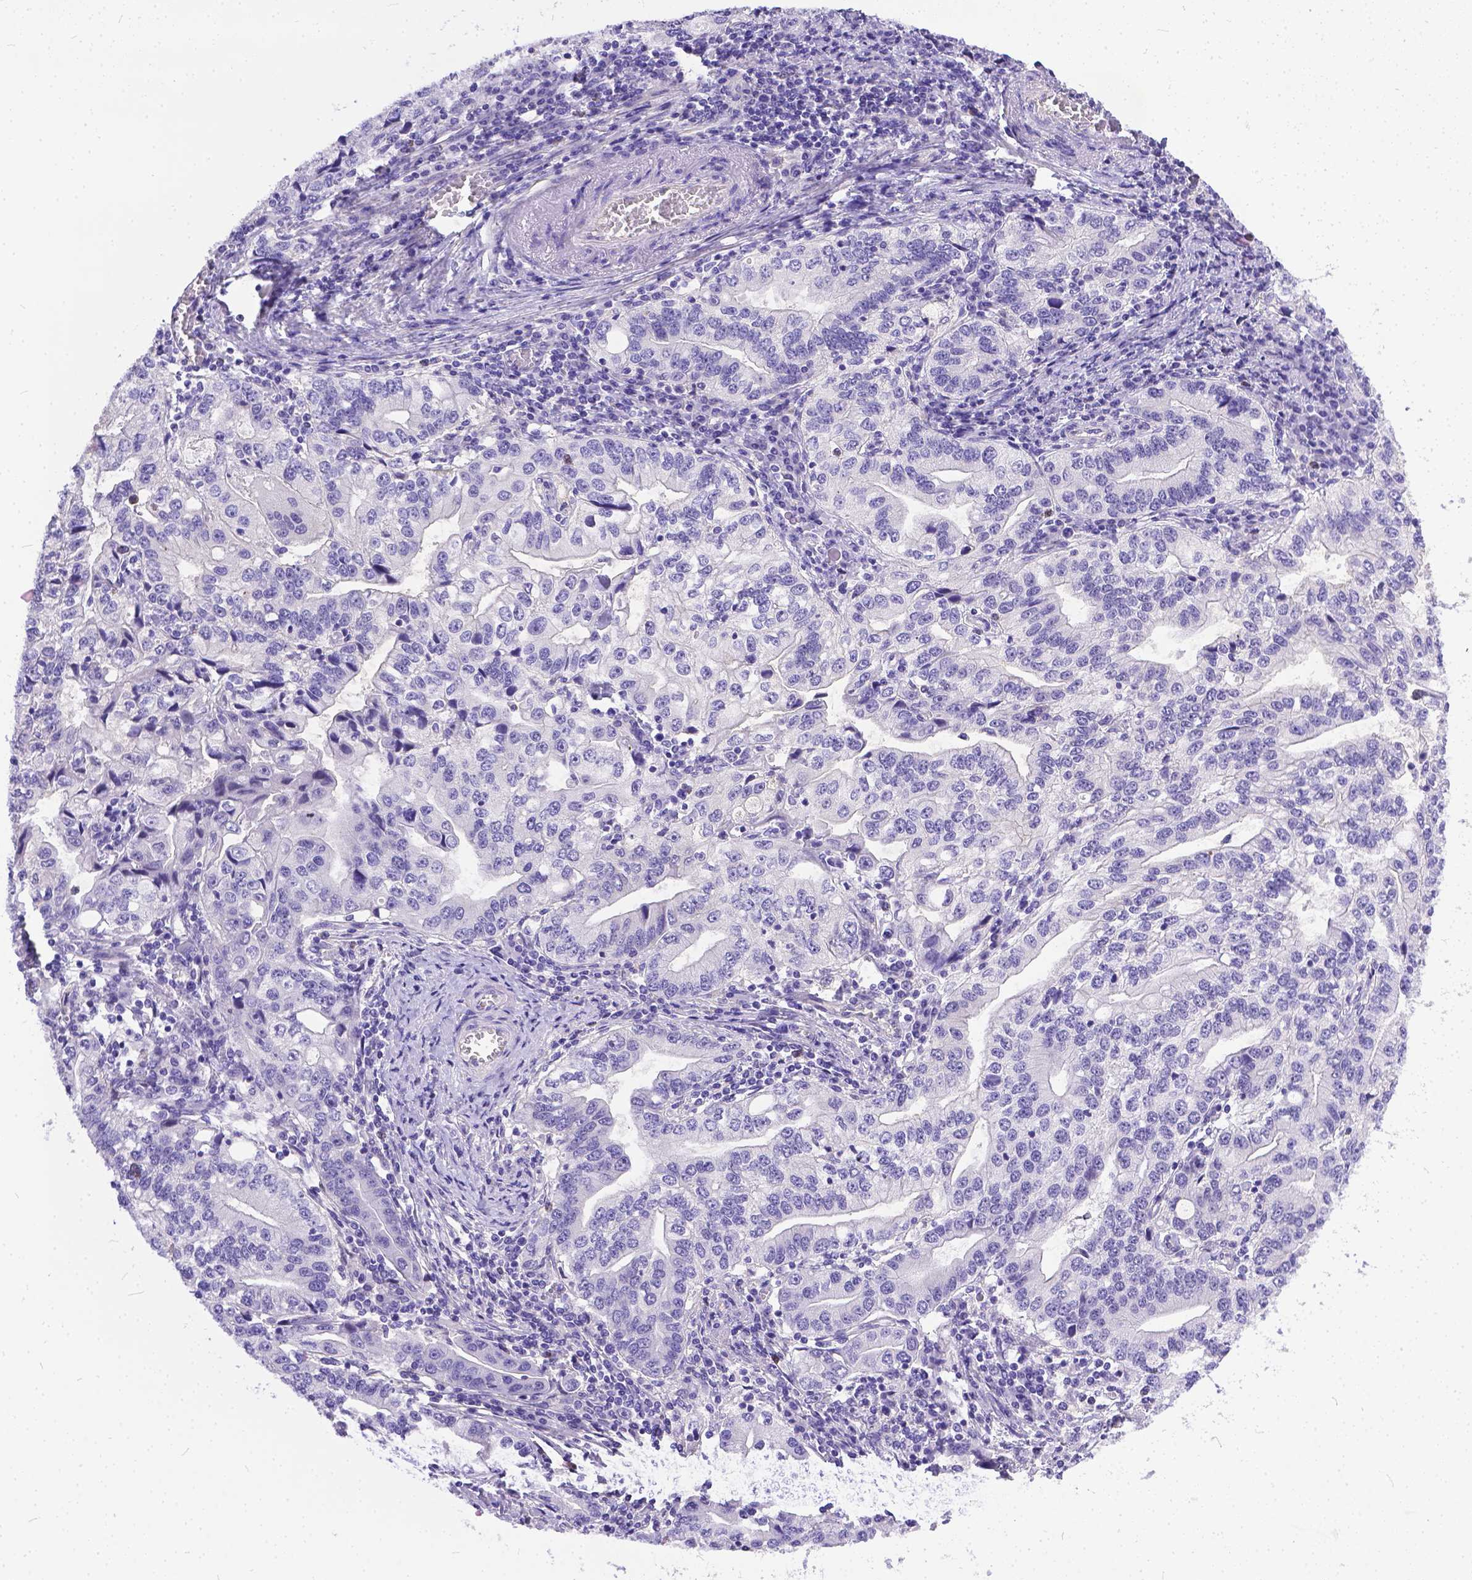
{"staining": {"intensity": "negative", "quantity": "none", "location": "none"}, "tissue": "stomach cancer", "cell_type": "Tumor cells", "image_type": "cancer", "snomed": [{"axis": "morphology", "description": "Adenocarcinoma, NOS"}, {"axis": "topography", "description": "Stomach, lower"}], "caption": "Tumor cells are negative for brown protein staining in stomach cancer. (DAB (3,3'-diaminobenzidine) immunohistochemistry with hematoxylin counter stain).", "gene": "DLEC1", "patient": {"sex": "female", "age": 72}}